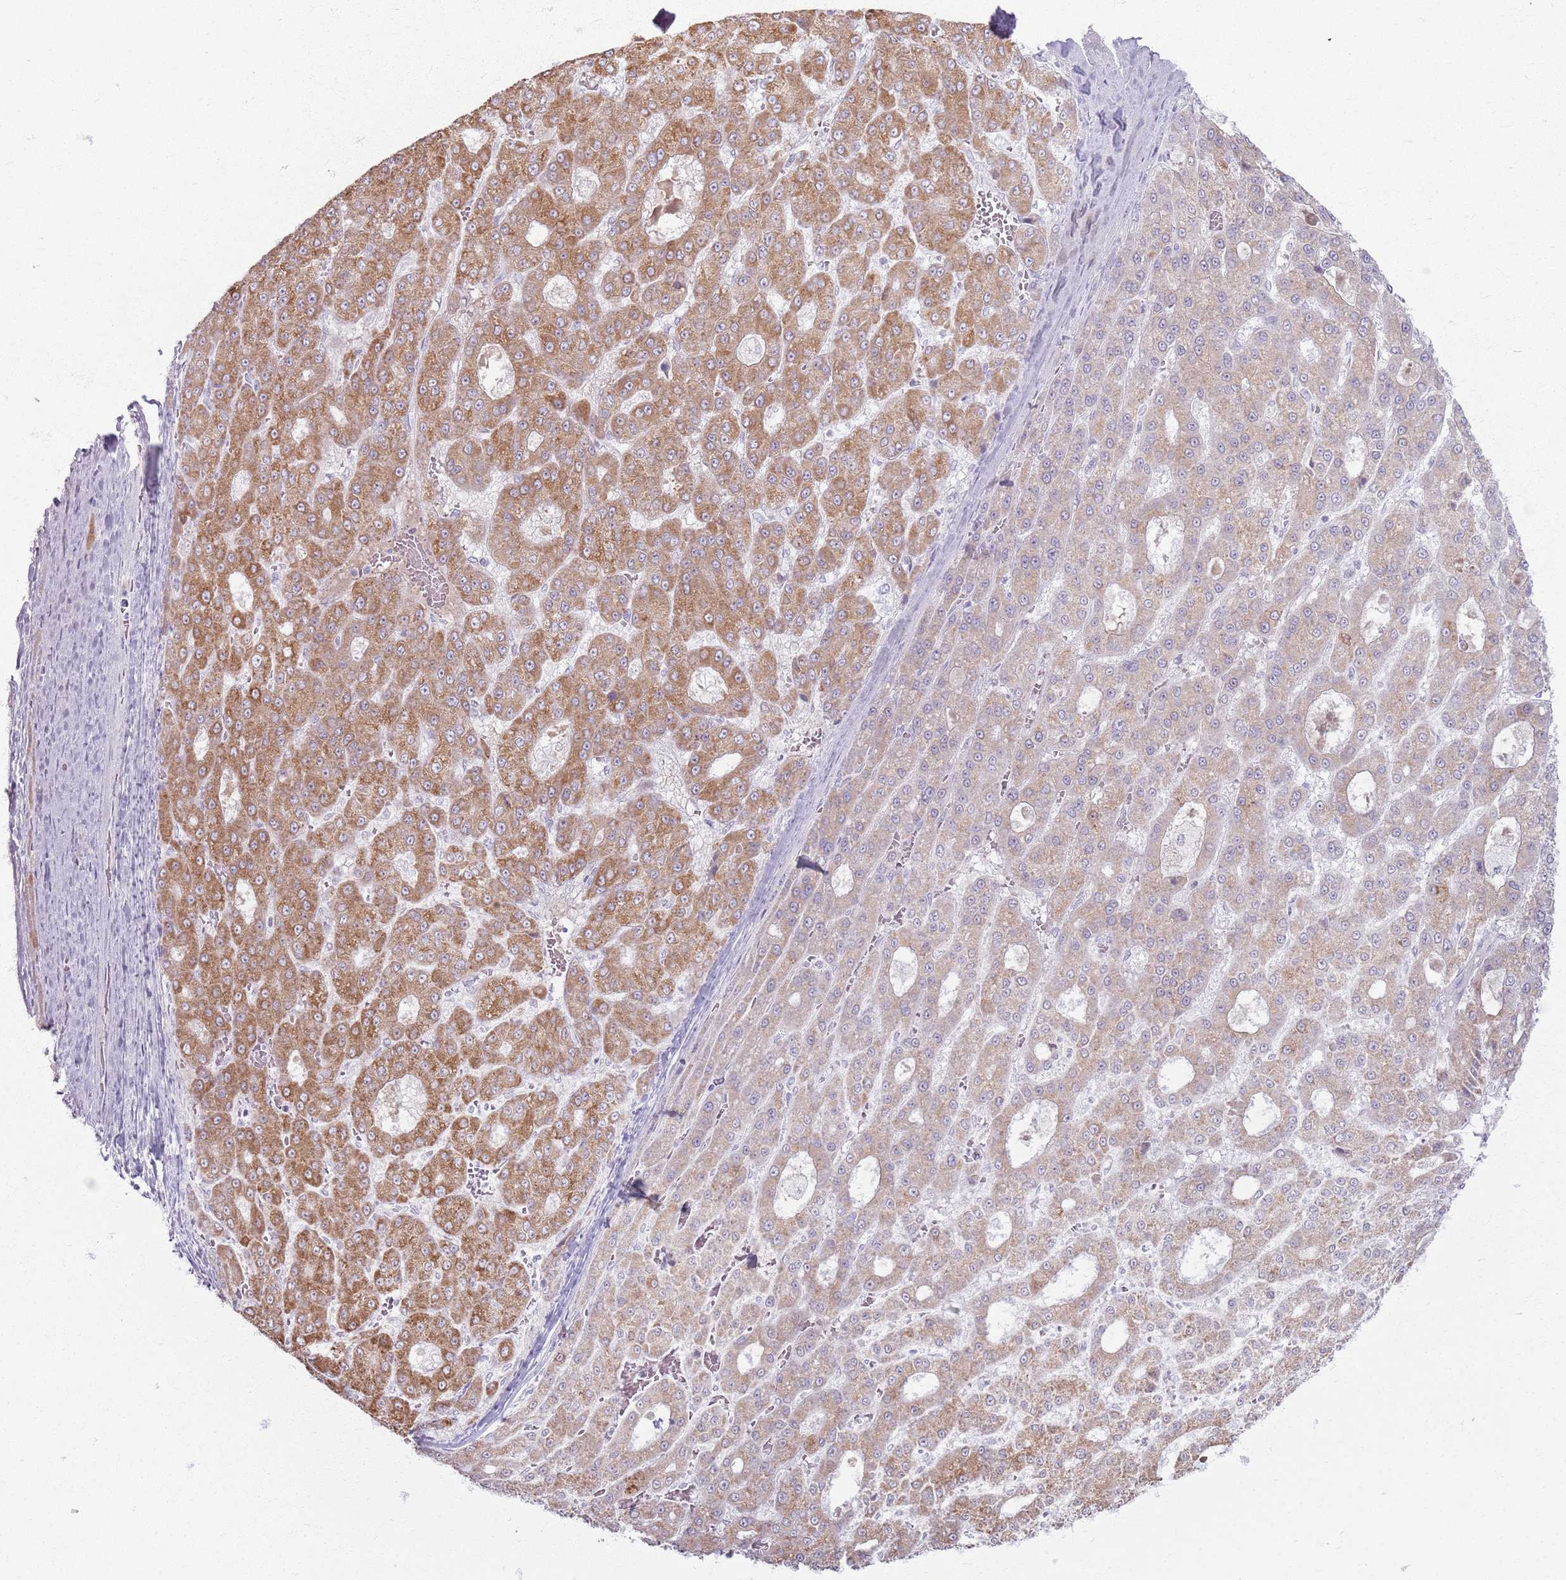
{"staining": {"intensity": "moderate", "quantity": "25%-75%", "location": "cytoplasmic/membranous"}, "tissue": "liver cancer", "cell_type": "Tumor cells", "image_type": "cancer", "snomed": [{"axis": "morphology", "description": "Carcinoma, Hepatocellular, NOS"}, {"axis": "topography", "description": "Liver"}], "caption": "The image reveals a brown stain indicating the presence of a protein in the cytoplasmic/membranous of tumor cells in hepatocellular carcinoma (liver).", "gene": "CRIPT", "patient": {"sex": "male", "age": 70}}